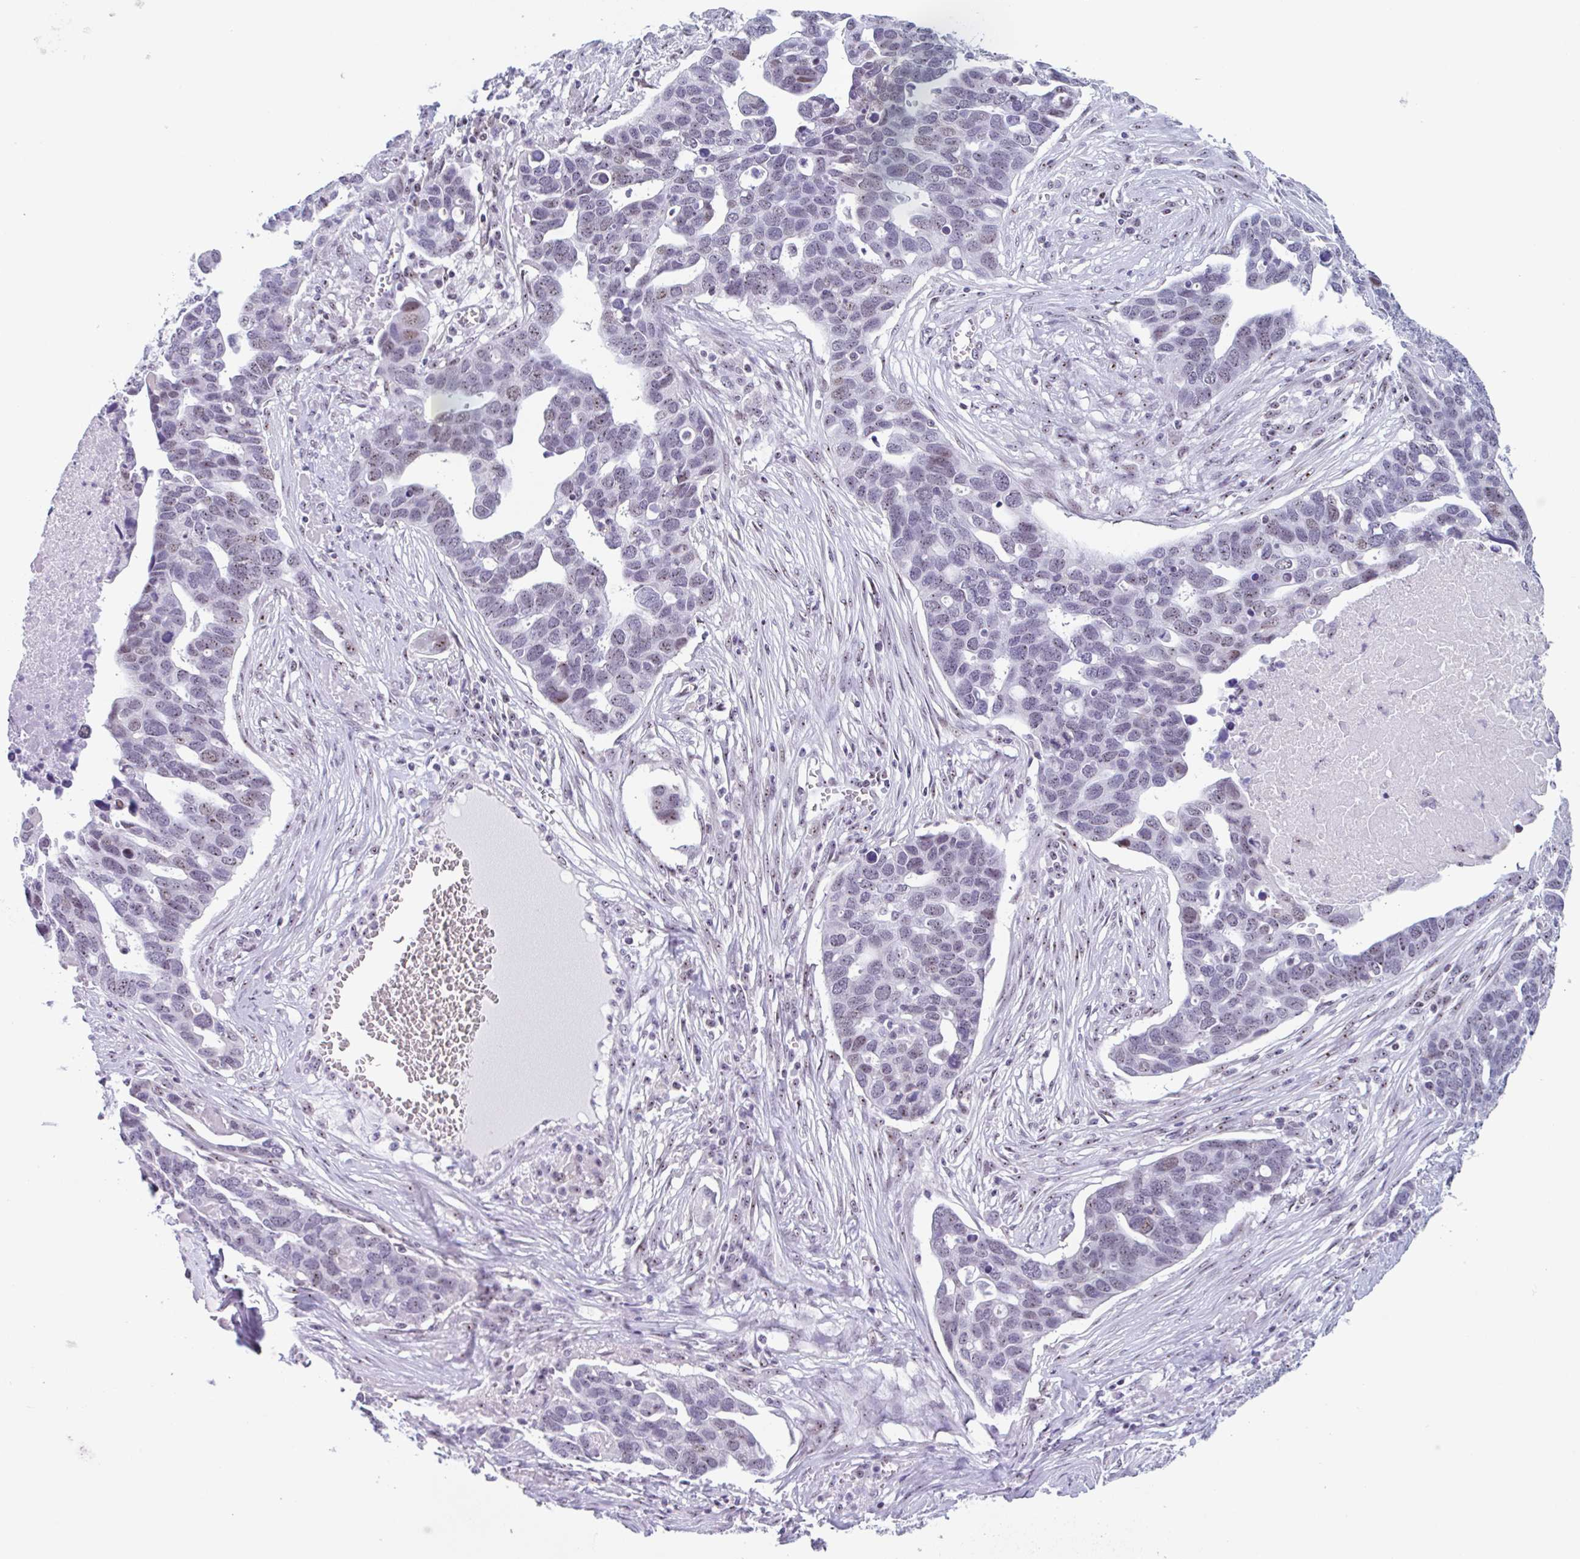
{"staining": {"intensity": "weak", "quantity": "25%-75%", "location": "nuclear"}, "tissue": "ovarian cancer", "cell_type": "Tumor cells", "image_type": "cancer", "snomed": [{"axis": "morphology", "description": "Cystadenocarcinoma, serous, NOS"}, {"axis": "topography", "description": "Ovary"}], "caption": "A photomicrograph of human ovarian cancer stained for a protein exhibits weak nuclear brown staining in tumor cells. (Stains: DAB (3,3'-diaminobenzidine) in brown, nuclei in blue, Microscopy: brightfield microscopy at high magnification).", "gene": "LENG9", "patient": {"sex": "female", "age": 54}}